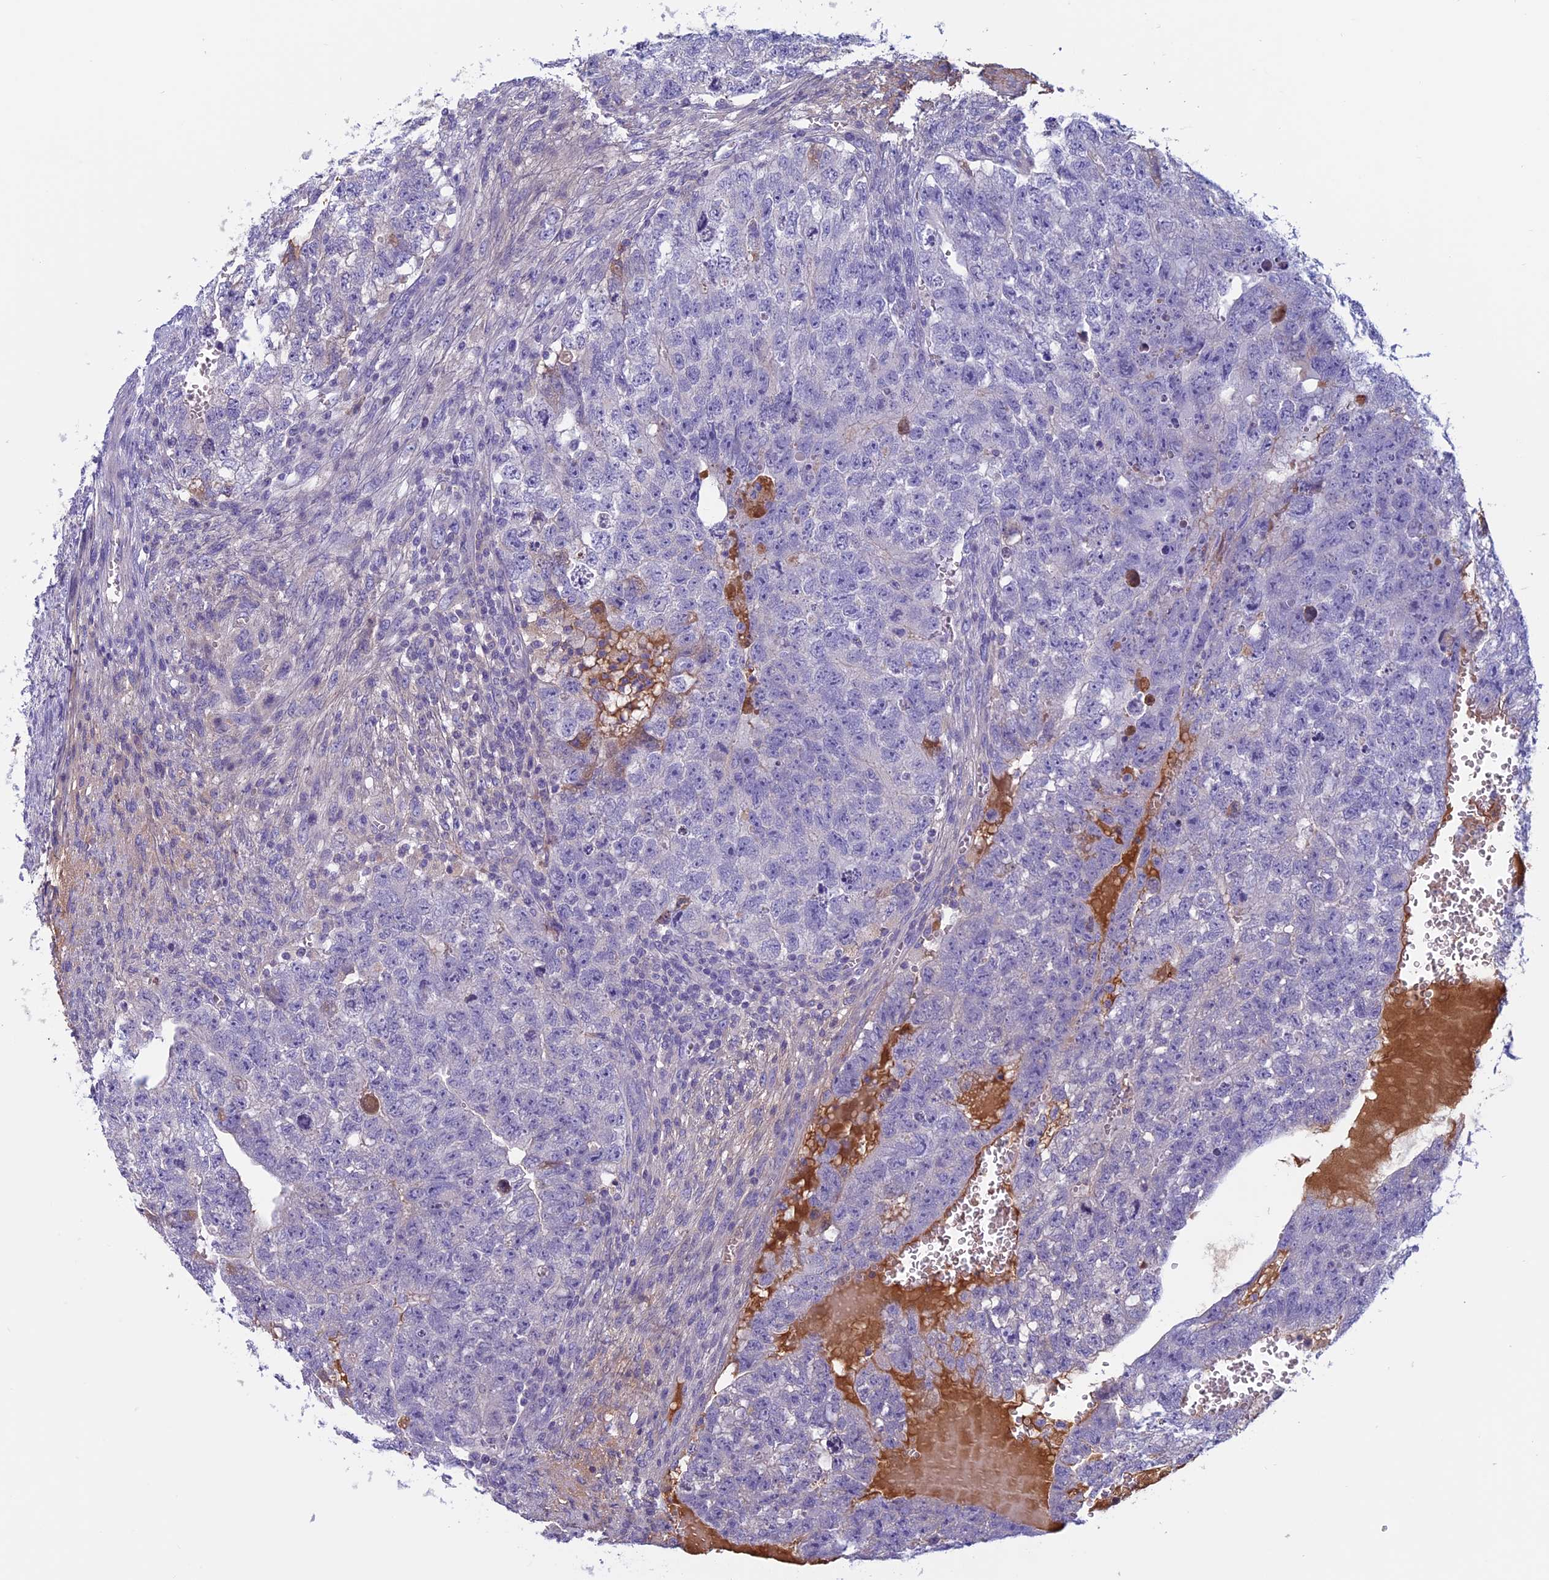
{"staining": {"intensity": "negative", "quantity": "none", "location": "none"}, "tissue": "testis cancer", "cell_type": "Tumor cells", "image_type": "cancer", "snomed": [{"axis": "morphology", "description": "Seminoma, NOS"}, {"axis": "morphology", "description": "Carcinoma, Embryonal, NOS"}, {"axis": "topography", "description": "Testis"}], "caption": "This is an immunohistochemistry histopathology image of seminoma (testis). There is no staining in tumor cells.", "gene": "ANGPTL2", "patient": {"sex": "male", "age": 38}}